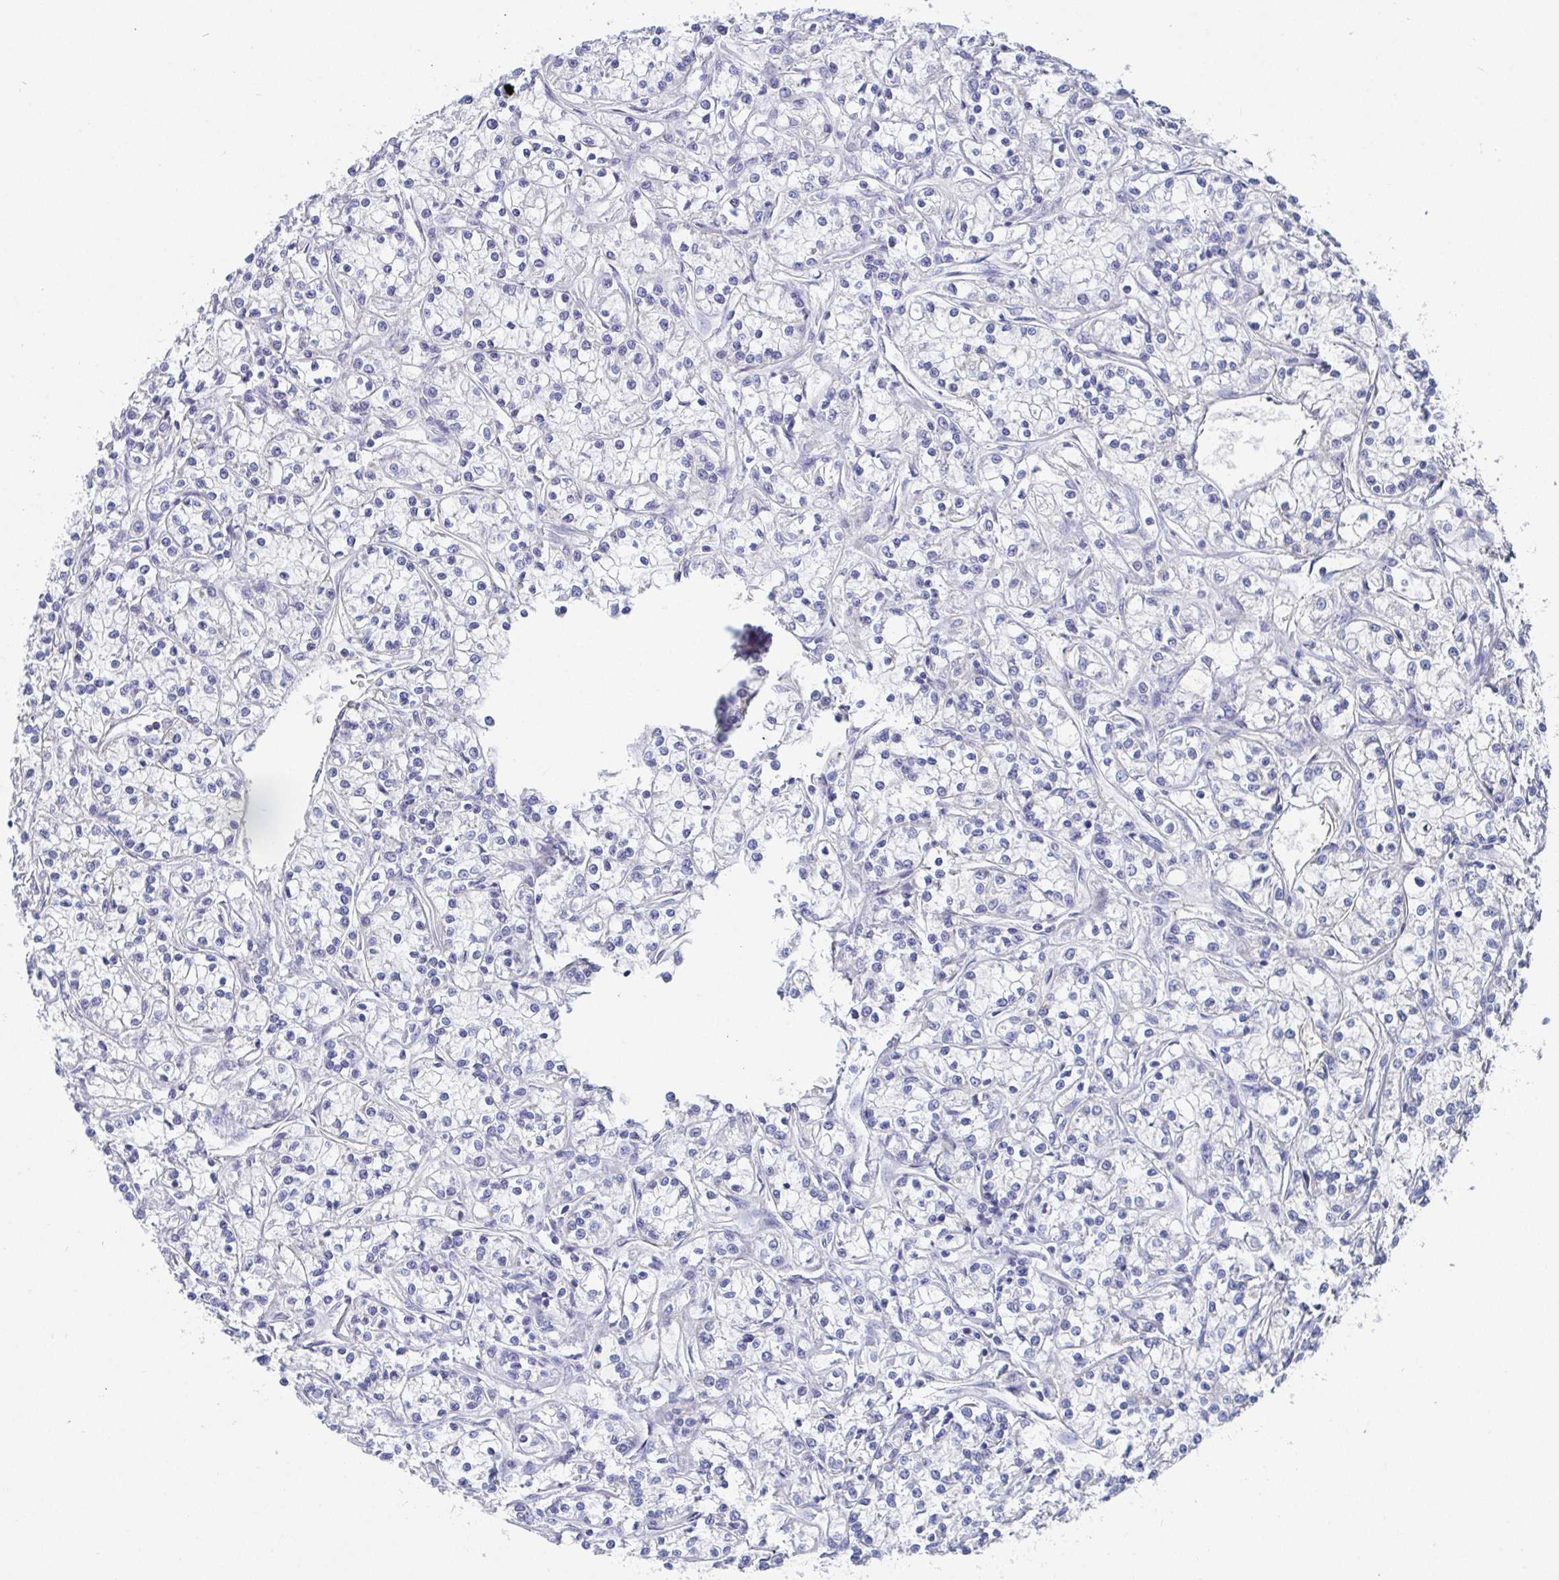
{"staining": {"intensity": "negative", "quantity": "none", "location": "none"}, "tissue": "renal cancer", "cell_type": "Tumor cells", "image_type": "cancer", "snomed": [{"axis": "morphology", "description": "Adenocarcinoma, NOS"}, {"axis": "topography", "description": "Kidney"}], "caption": "Immunohistochemical staining of renal cancer (adenocarcinoma) displays no significant staining in tumor cells. (Immunohistochemistry (ihc), brightfield microscopy, high magnification).", "gene": "ATP5F1C", "patient": {"sex": "female", "age": 59}}